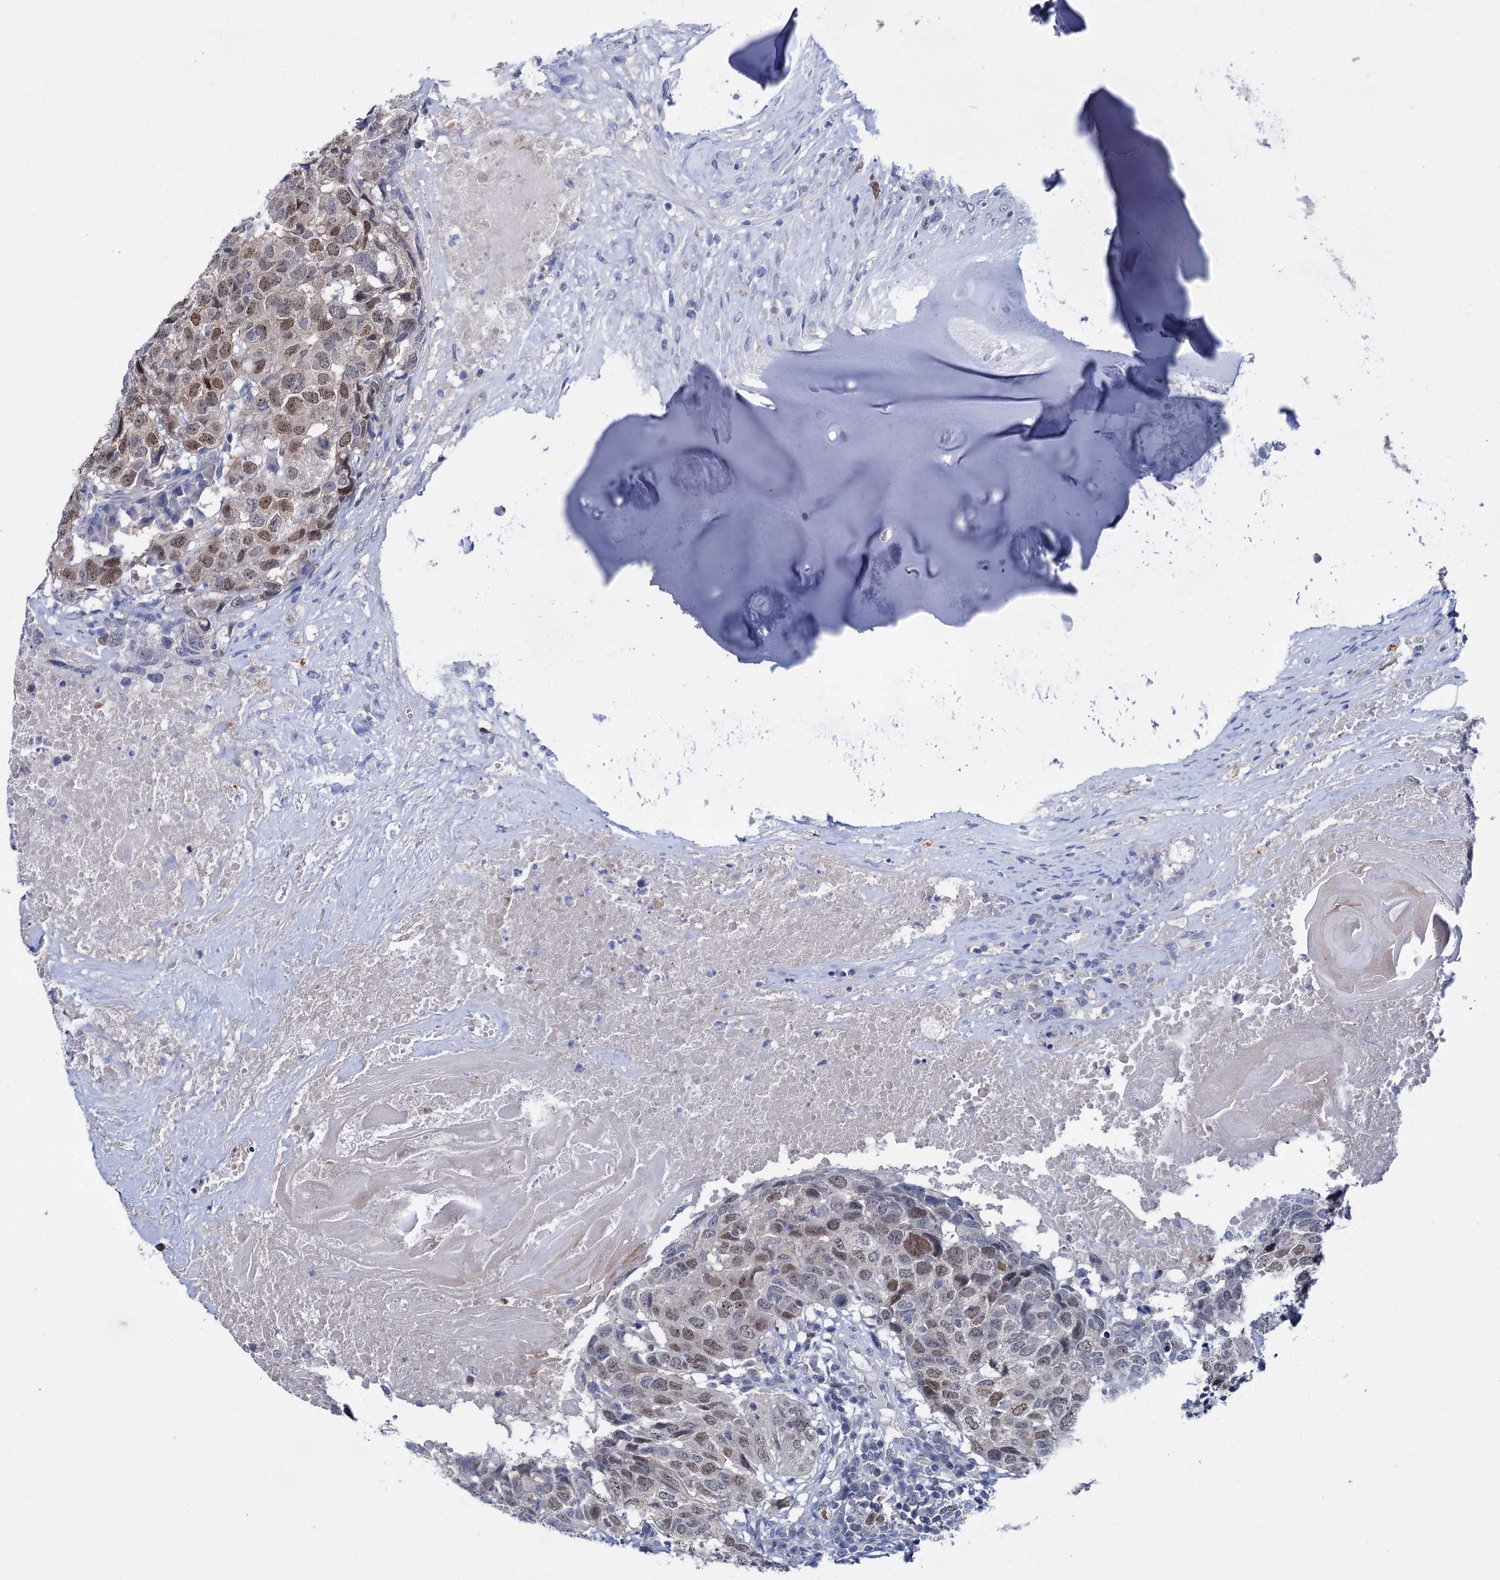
{"staining": {"intensity": "moderate", "quantity": "25%-75%", "location": "nuclear"}, "tissue": "head and neck cancer", "cell_type": "Tumor cells", "image_type": "cancer", "snomed": [{"axis": "morphology", "description": "Squamous cell carcinoma, NOS"}, {"axis": "topography", "description": "Head-Neck"}], "caption": "The image demonstrates a brown stain indicating the presence of a protein in the nuclear of tumor cells in head and neck cancer.", "gene": "FAM111B", "patient": {"sex": "male", "age": 66}}